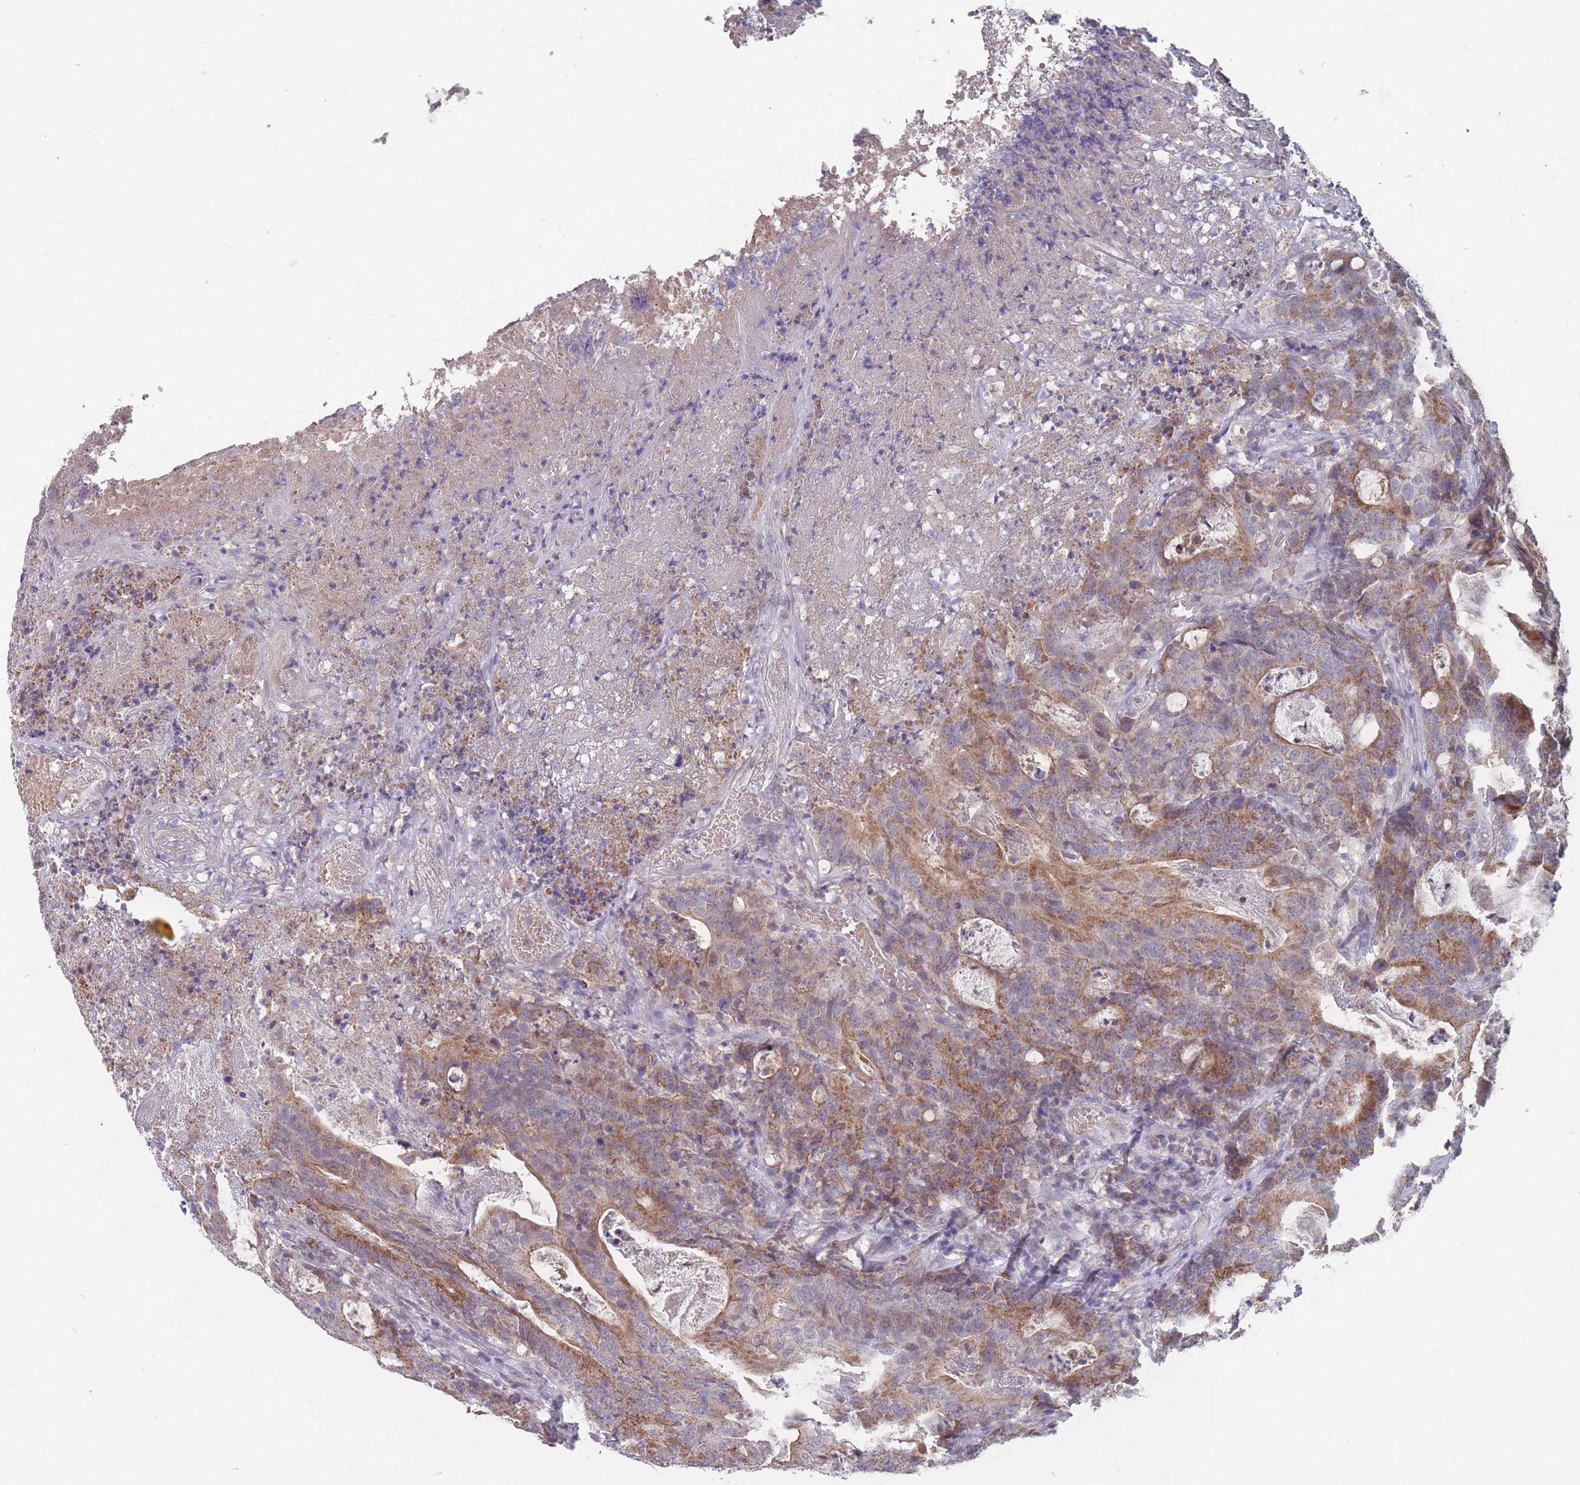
{"staining": {"intensity": "moderate", "quantity": ">75%", "location": "cytoplasmic/membranous"}, "tissue": "colorectal cancer", "cell_type": "Tumor cells", "image_type": "cancer", "snomed": [{"axis": "morphology", "description": "Adenocarcinoma, NOS"}, {"axis": "topography", "description": "Colon"}], "caption": "This histopathology image exhibits immunohistochemistry staining of colorectal cancer (adenocarcinoma), with medium moderate cytoplasmic/membranous positivity in about >75% of tumor cells.", "gene": "PEX7", "patient": {"sex": "male", "age": 83}}